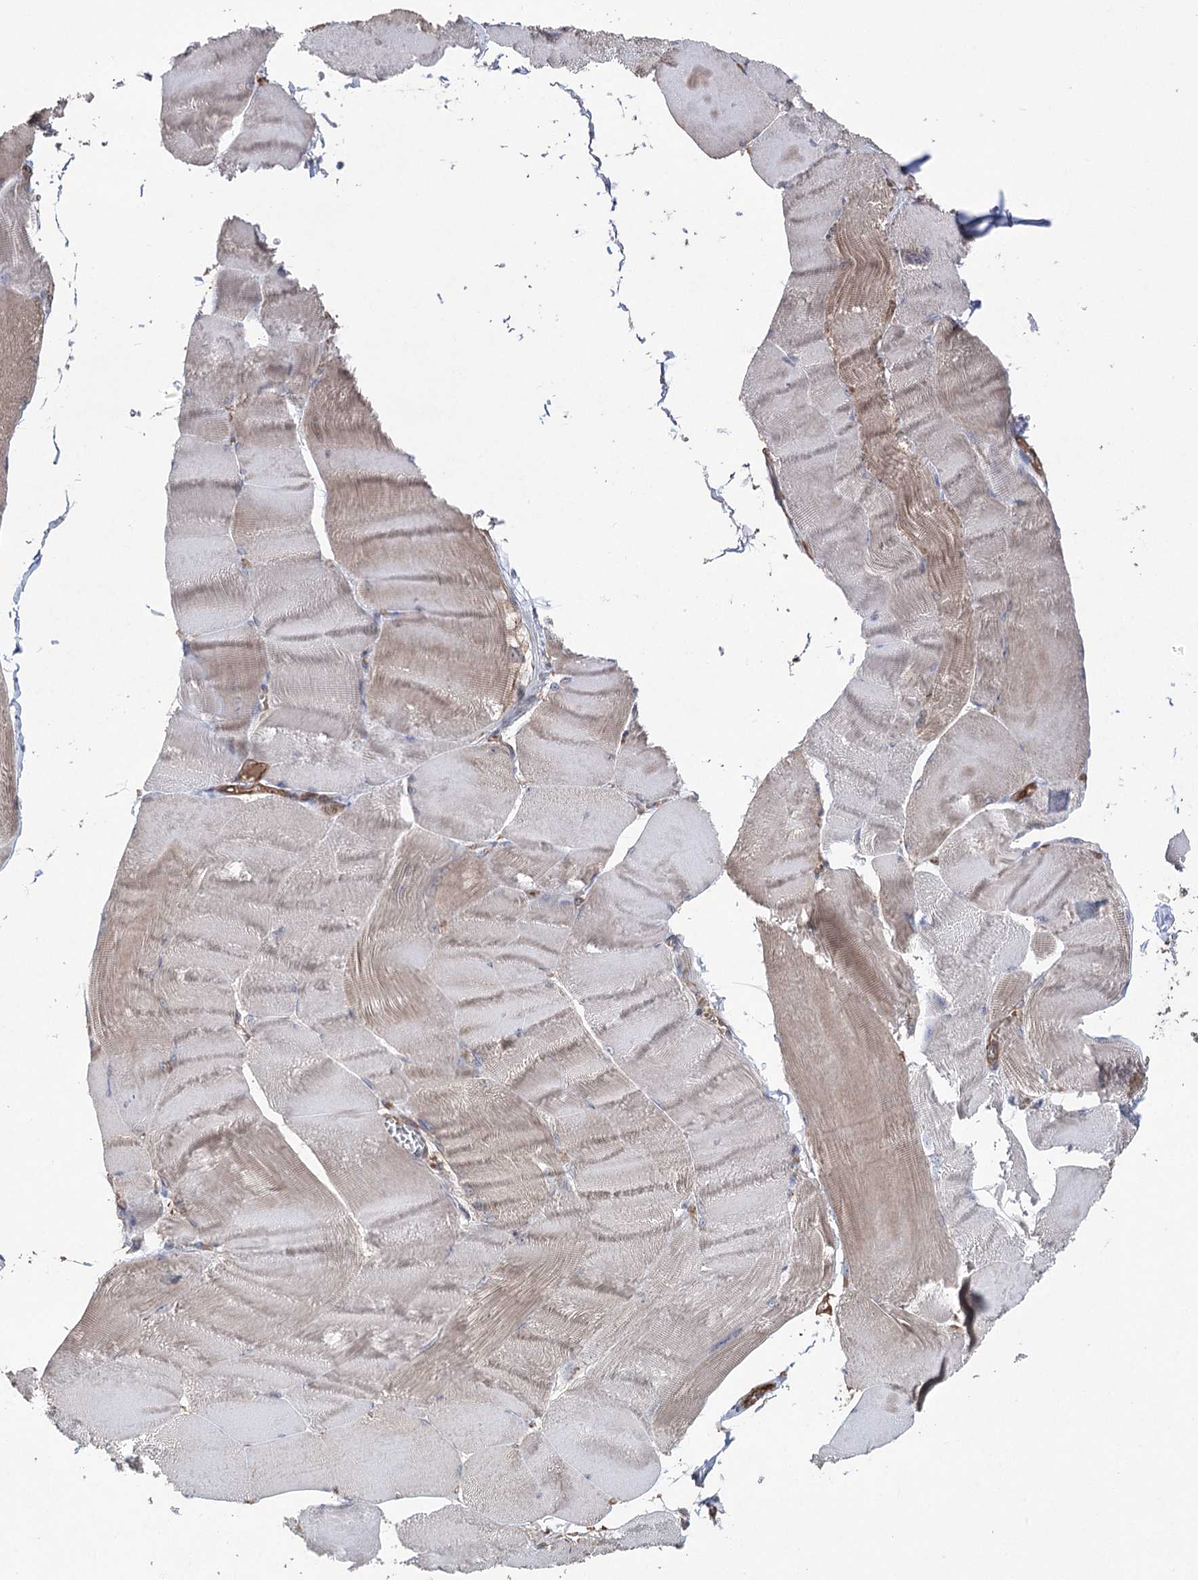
{"staining": {"intensity": "weak", "quantity": "25%-75%", "location": "cytoplasmic/membranous"}, "tissue": "skeletal muscle", "cell_type": "Myocytes", "image_type": "normal", "snomed": [{"axis": "morphology", "description": "Normal tissue, NOS"}, {"axis": "morphology", "description": "Basal cell carcinoma"}, {"axis": "topography", "description": "Skeletal muscle"}], "caption": "A high-resolution photomicrograph shows immunohistochemistry staining of unremarkable skeletal muscle, which shows weak cytoplasmic/membranous expression in approximately 25%-75% of myocytes. The staining is performed using DAB (3,3'-diaminobenzidine) brown chromogen to label protein expression. The nuclei are counter-stained blue using hematoxylin.", "gene": "LARS2", "patient": {"sex": "female", "age": 64}}